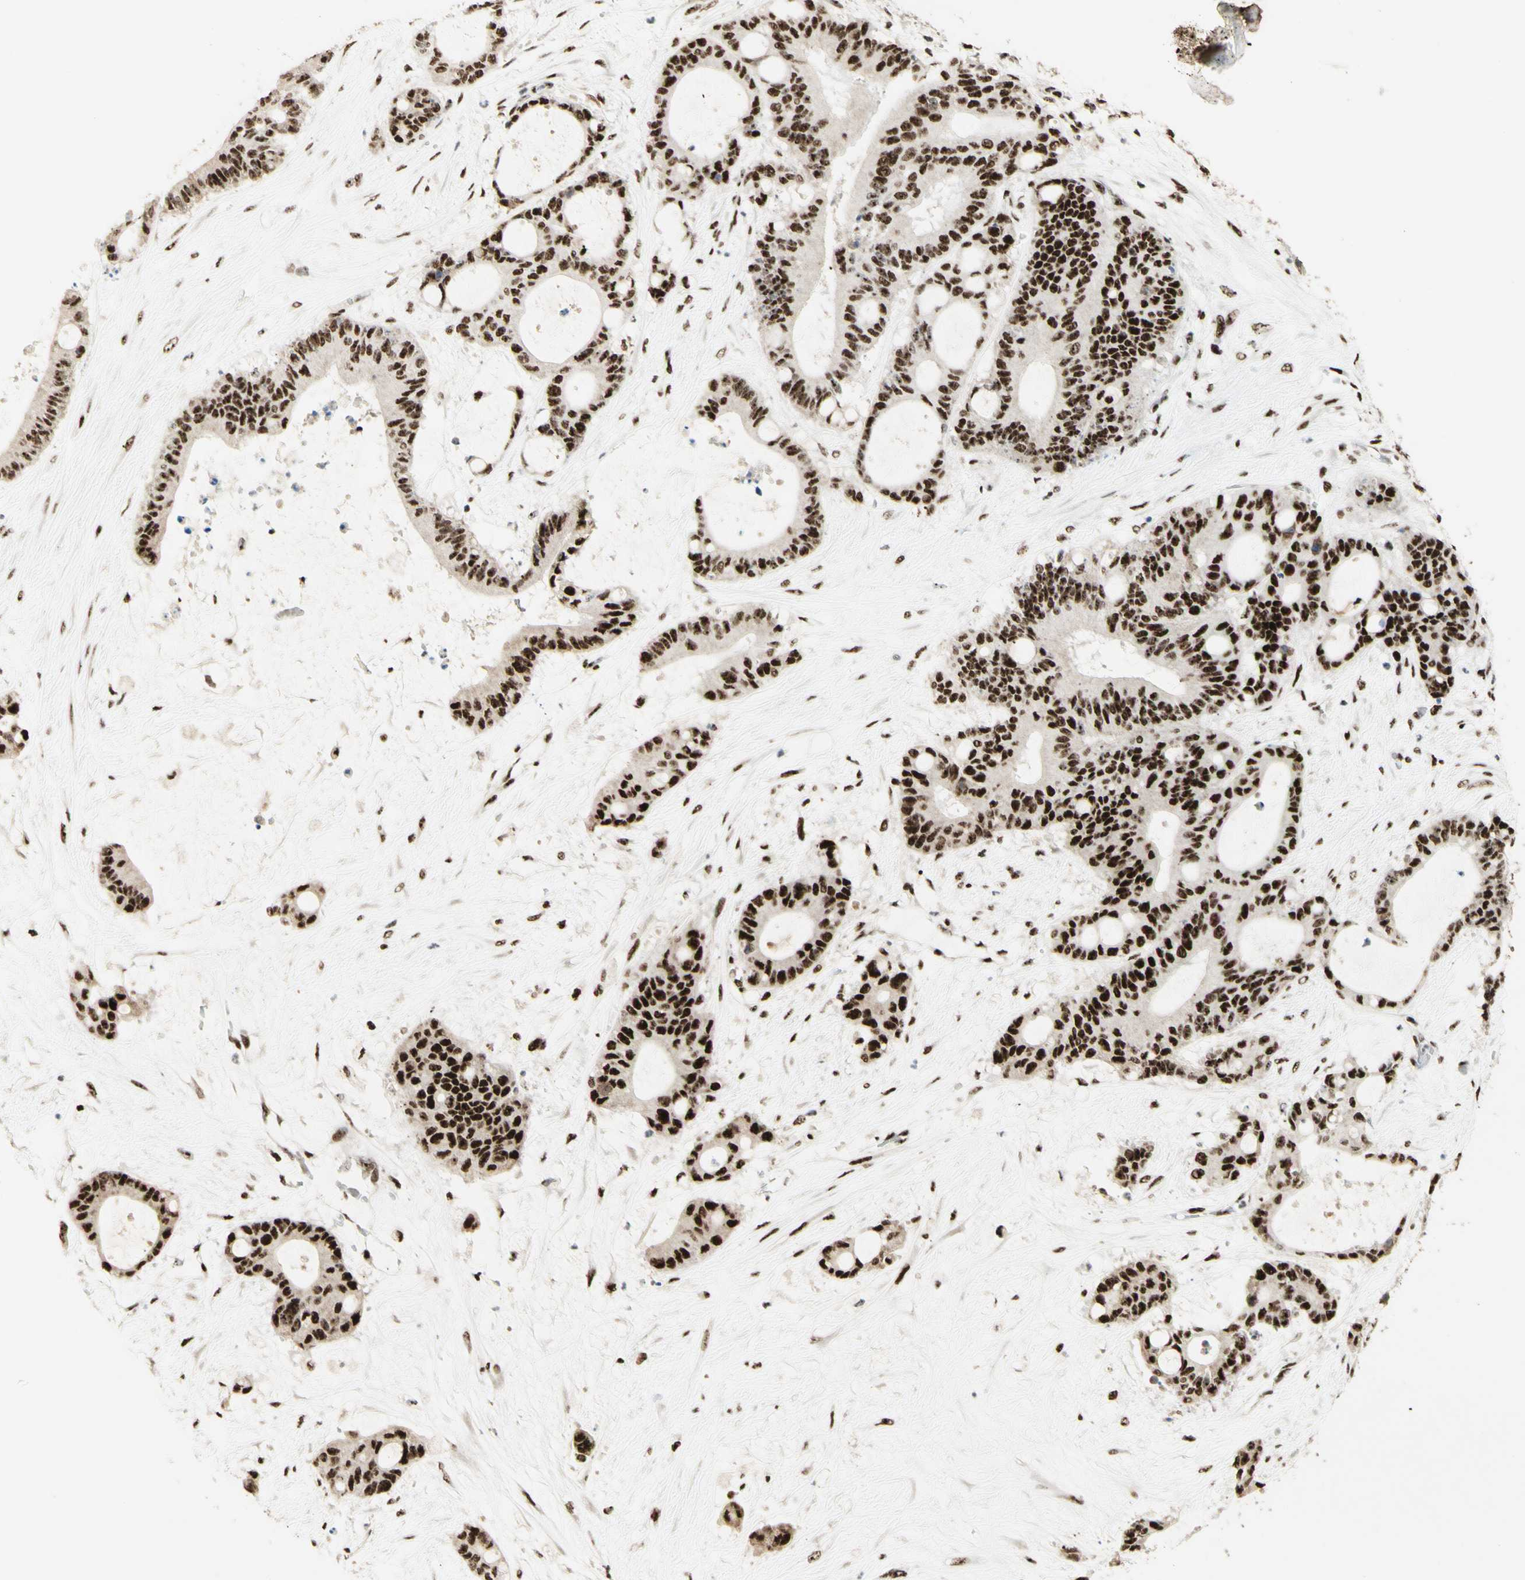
{"staining": {"intensity": "strong", "quantity": ">75%", "location": "nuclear"}, "tissue": "liver cancer", "cell_type": "Tumor cells", "image_type": "cancer", "snomed": [{"axis": "morphology", "description": "Cholangiocarcinoma"}, {"axis": "topography", "description": "Liver"}], "caption": "A brown stain shows strong nuclear expression of a protein in liver cancer tumor cells.", "gene": "DHX9", "patient": {"sex": "female", "age": 73}}